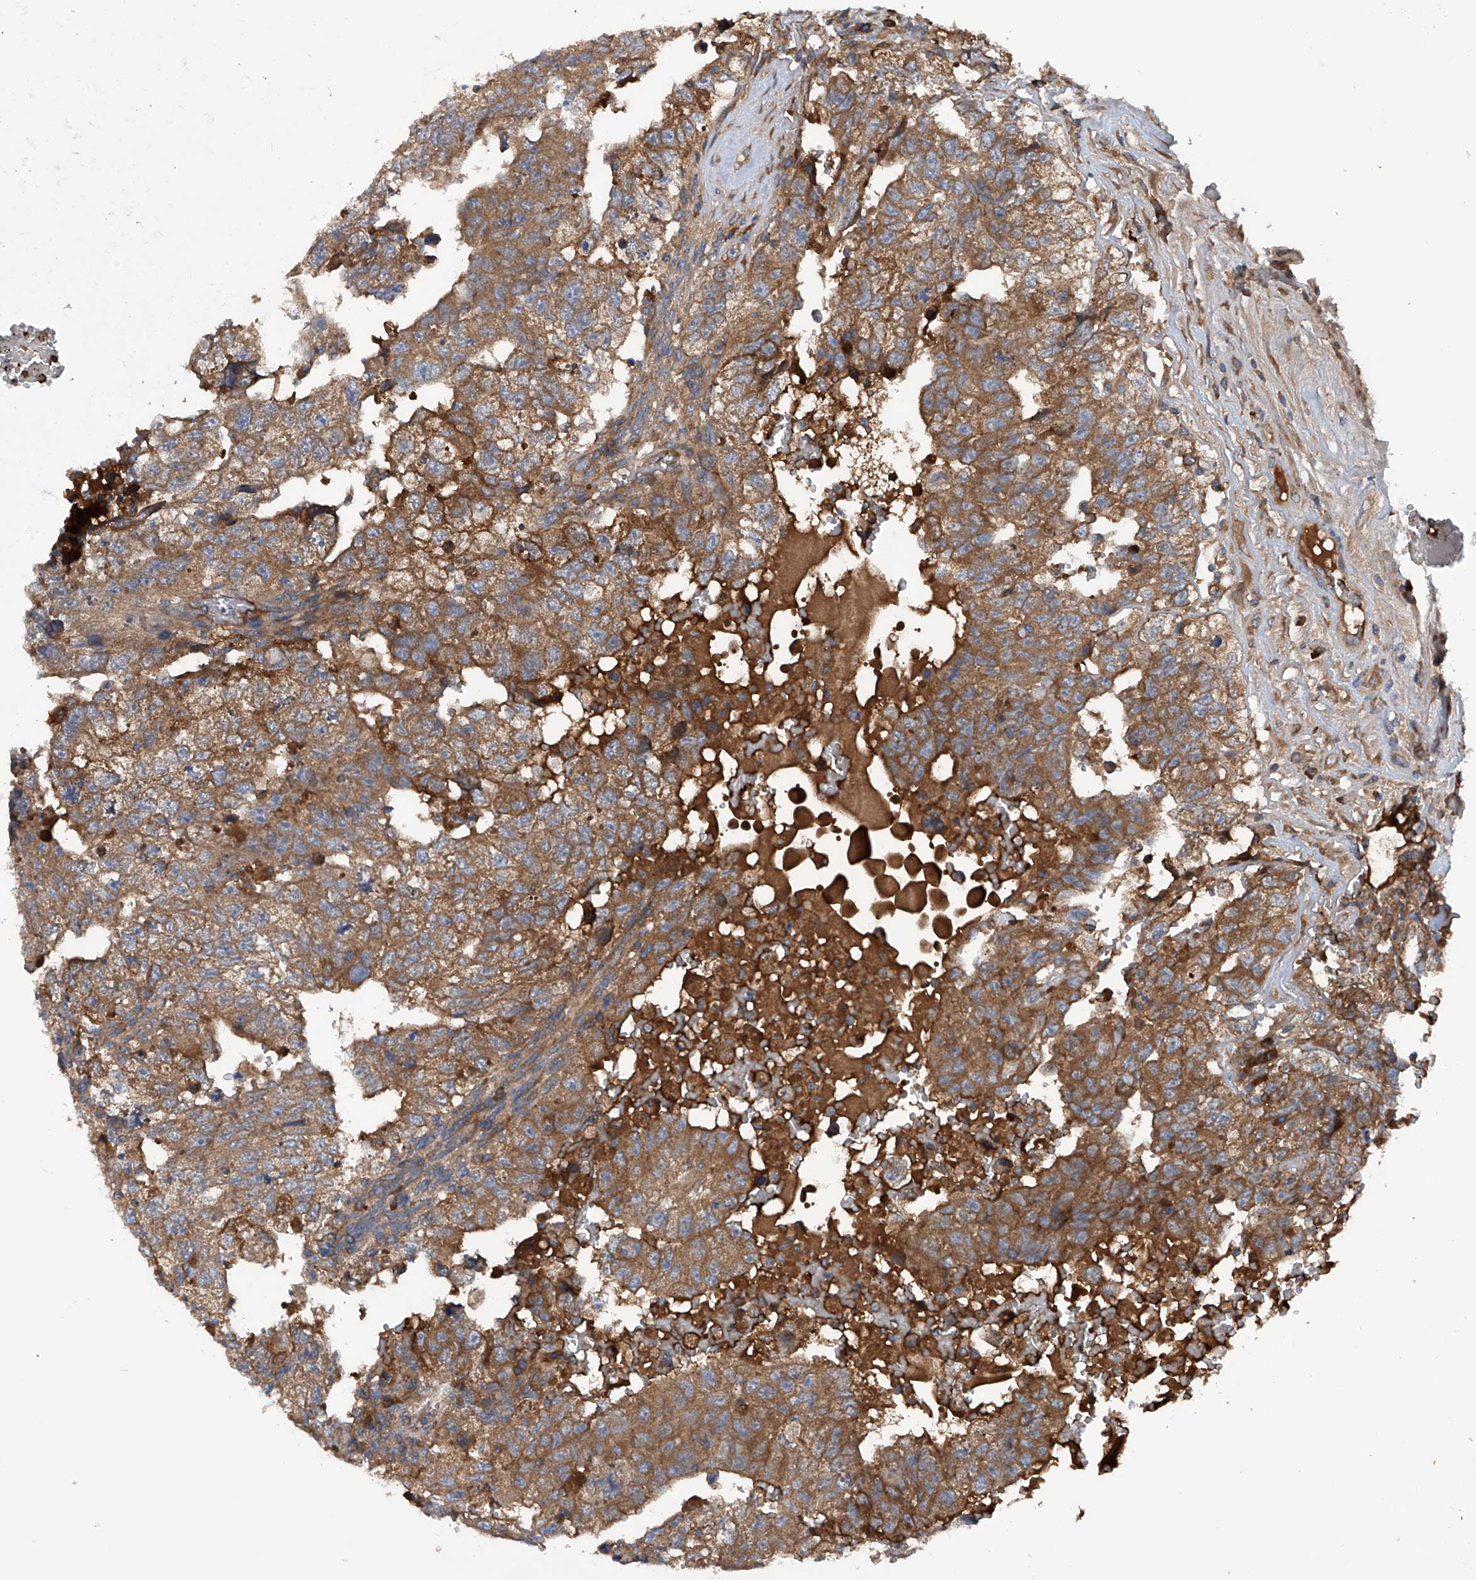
{"staining": {"intensity": "strong", "quantity": ">75%", "location": "cytoplasmic/membranous"}, "tissue": "testis cancer", "cell_type": "Tumor cells", "image_type": "cancer", "snomed": [{"axis": "morphology", "description": "Carcinoma, Embryonal, NOS"}, {"axis": "topography", "description": "Testis"}], "caption": "This is an image of IHC staining of testis cancer (embryonal carcinoma), which shows strong staining in the cytoplasmic/membranous of tumor cells.", "gene": "ASCC3", "patient": {"sex": "male", "age": 36}}